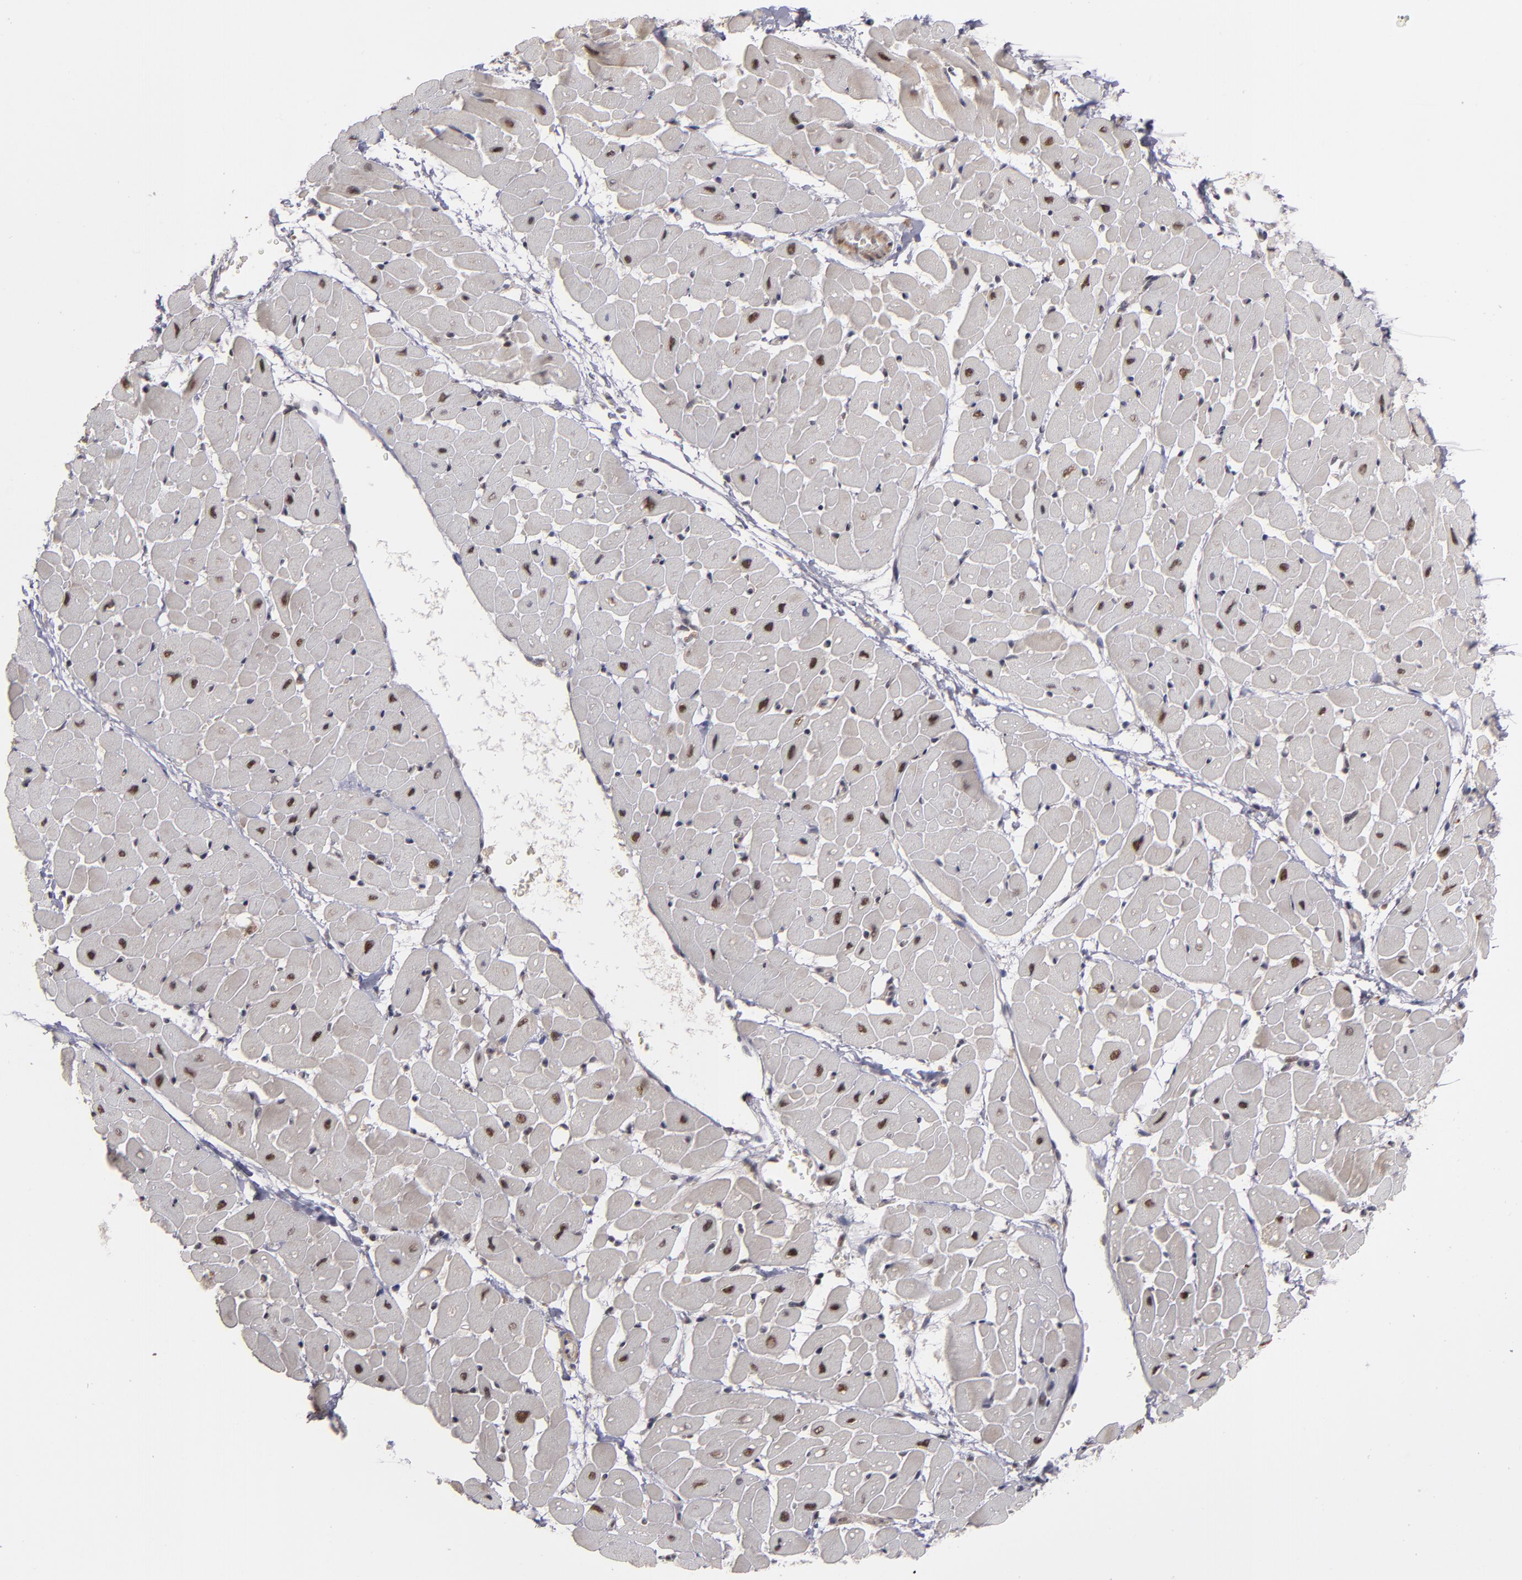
{"staining": {"intensity": "weak", "quantity": ">75%", "location": "cytoplasmic/membranous"}, "tissue": "heart muscle", "cell_type": "Cardiomyocytes", "image_type": "normal", "snomed": [{"axis": "morphology", "description": "Normal tissue, NOS"}, {"axis": "topography", "description": "Heart"}], "caption": "IHC of normal human heart muscle displays low levels of weak cytoplasmic/membranous staining in approximately >75% of cardiomyocytes. (brown staining indicates protein expression, while blue staining denotes nuclei).", "gene": "ZNF234", "patient": {"sex": "male", "age": 45}}